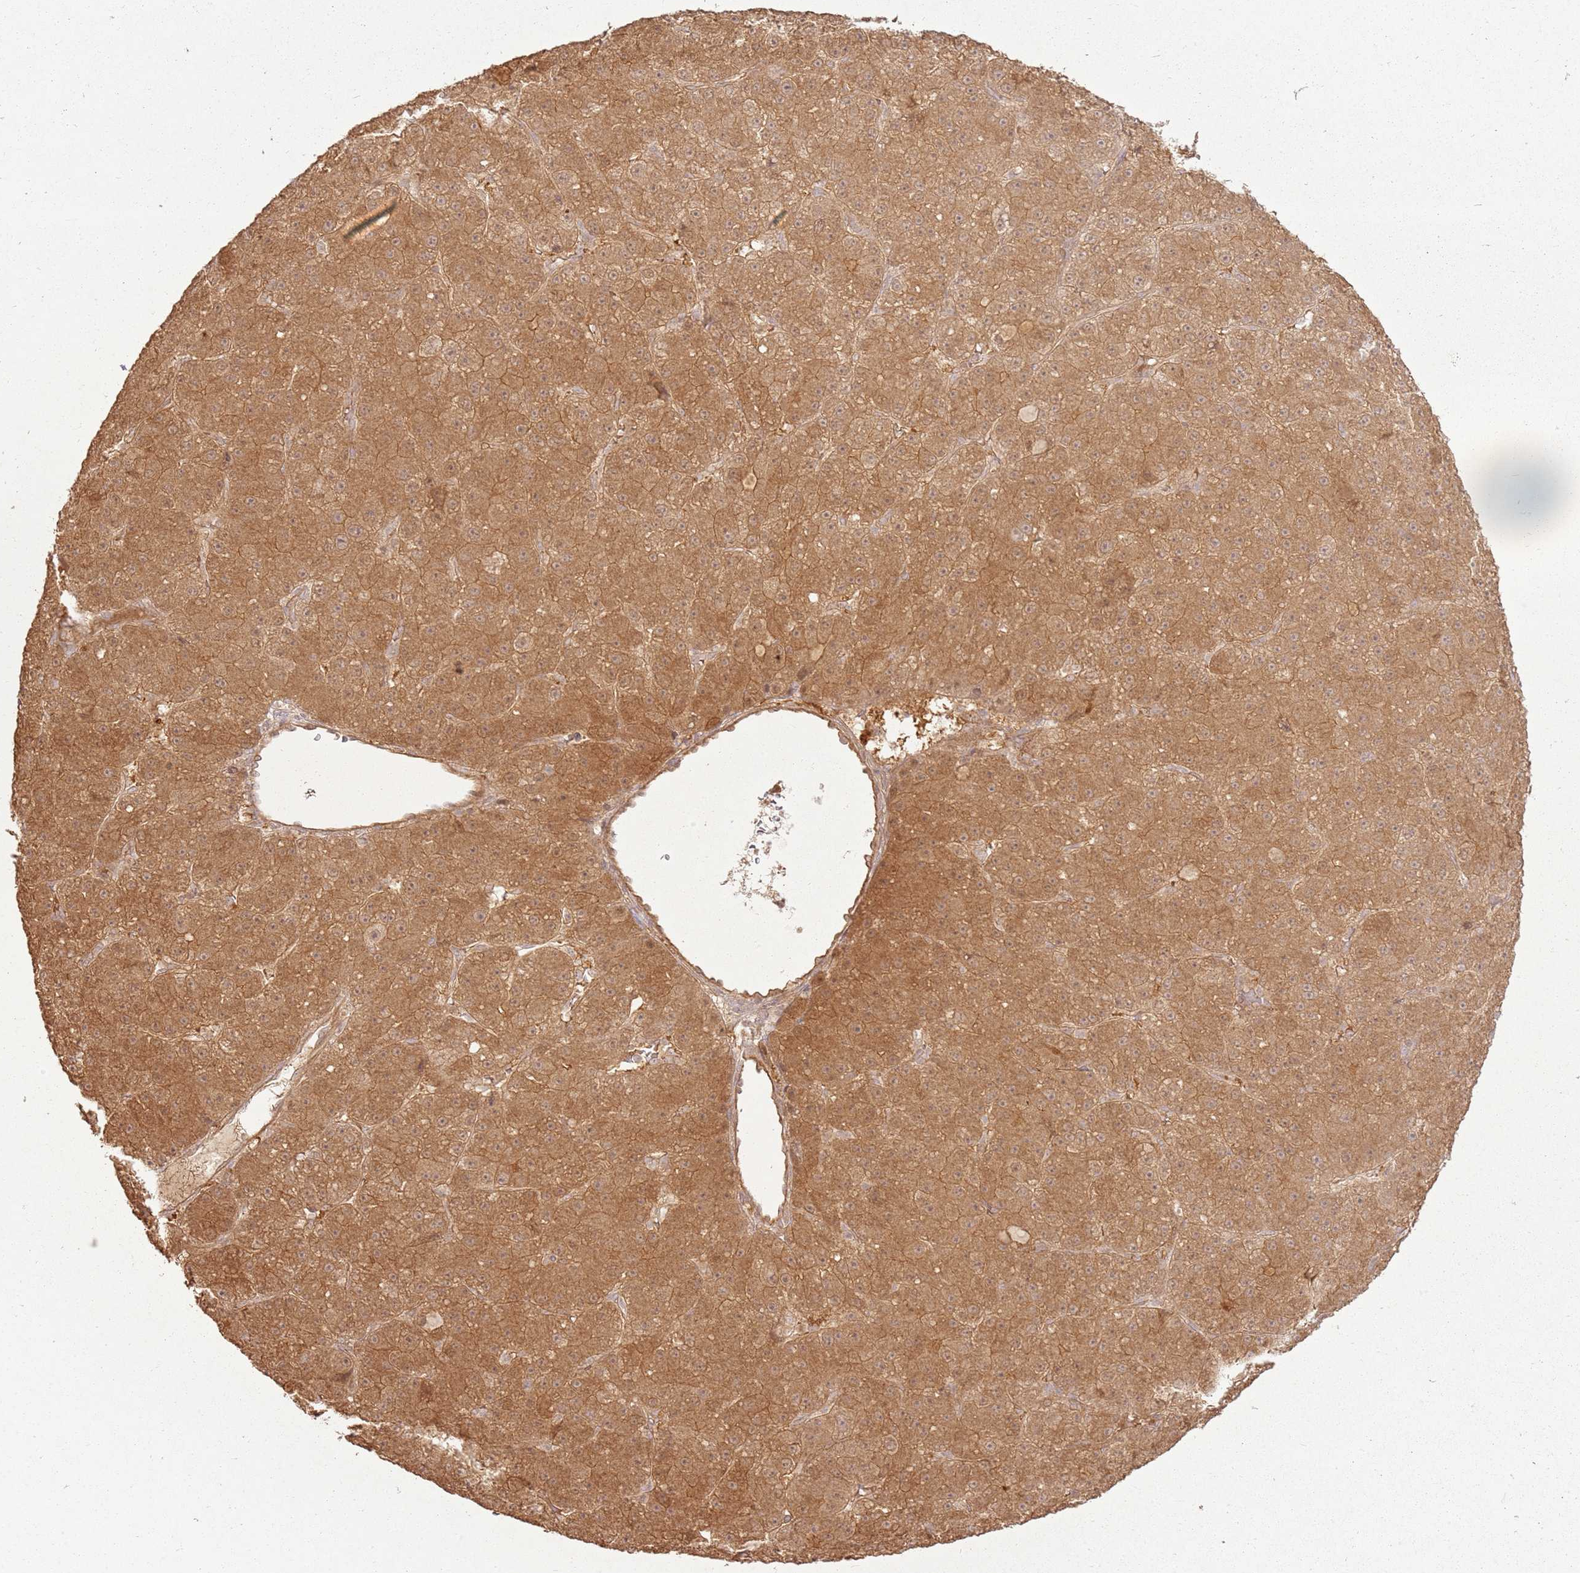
{"staining": {"intensity": "moderate", "quantity": ">75%", "location": "cytoplasmic/membranous"}, "tissue": "liver cancer", "cell_type": "Tumor cells", "image_type": "cancer", "snomed": [{"axis": "morphology", "description": "Carcinoma, Hepatocellular, NOS"}, {"axis": "topography", "description": "Liver"}], "caption": "This photomicrograph shows immunohistochemistry staining of liver hepatocellular carcinoma, with medium moderate cytoplasmic/membranous expression in about >75% of tumor cells.", "gene": "ZNF776", "patient": {"sex": "male", "age": 67}}